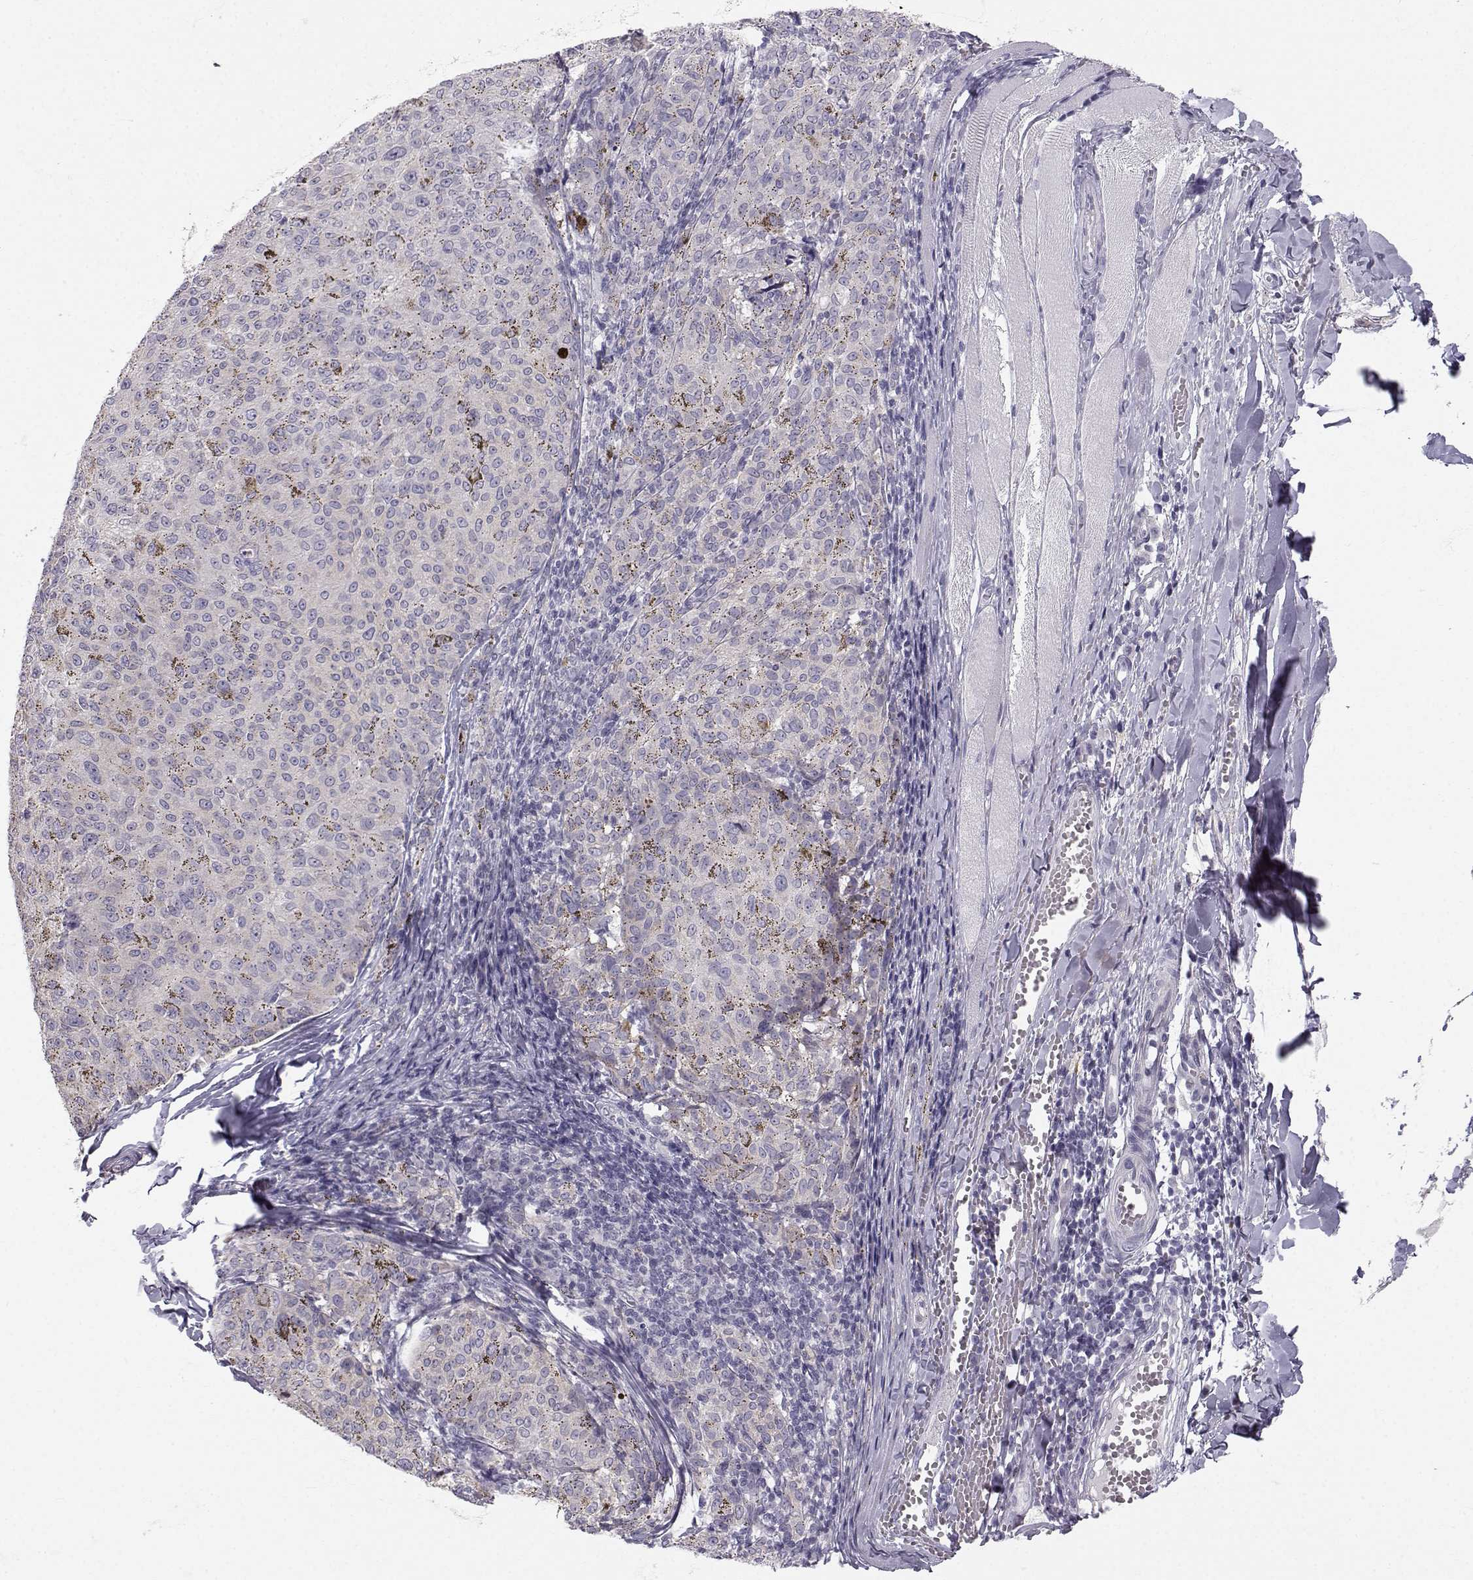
{"staining": {"intensity": "negative", "quantity": "none", "location": "none"}, "tissue": "melanoma", "cell_type": "Tumor cells", "image_type": "cancer", "snomed": [{"axis": "morphology", "description": "Malignant melanoma, NOS"}, {"axis": "topography", "description": "Skin"}], "caption": "A high-resolution histopathology image shows immunohistochemistry staining of malignant melanoma, which demonstrates no significant expression in tumor cells.", "gene": "ZNF185", "patient": {"sex": "female", "age": 72}}